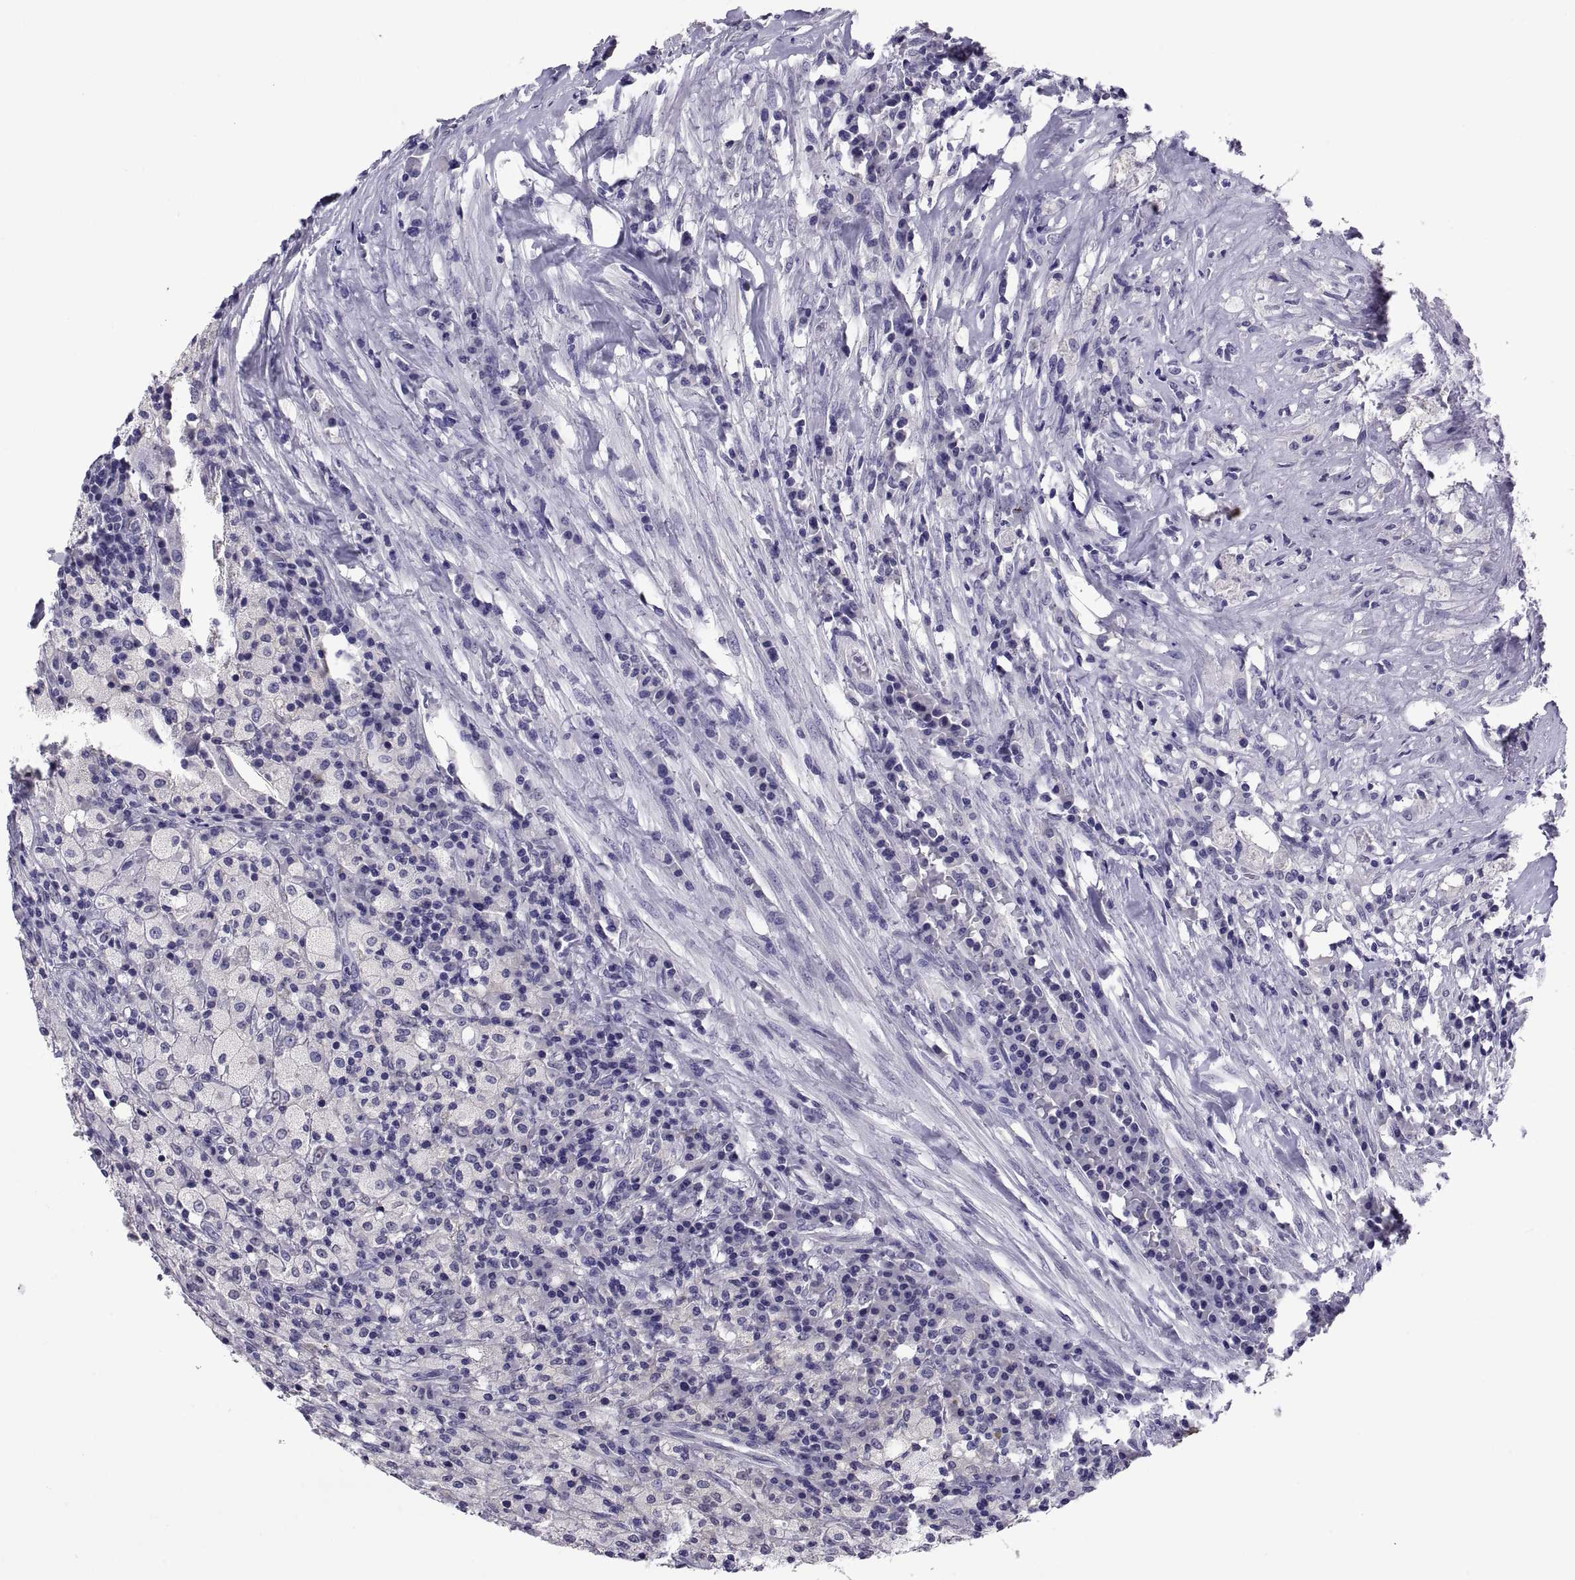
{"staining": {"intensity": "negative", "quantity": "none", "location": "none"}, "tissue": "testis cancer", "cell_type": "Tumor cells", "image_type": "cancer", "snomed": [{"axis": "morphology", "description": "Necrosis, NOS"}, {"axis": "morphology", "description": "Carcinoma, Embryonal, NOS"}, {"axis": "topography", "description": "Testis"}], "caption": "Immunohistochemistry histopathology image of testis cancer (embryonal carcinoma) stained for a protein (brown), which exhibits no positivity in tumor cells.", "gene": "TGFBR3L", "patient": {"sex": "male", "age": 19}}